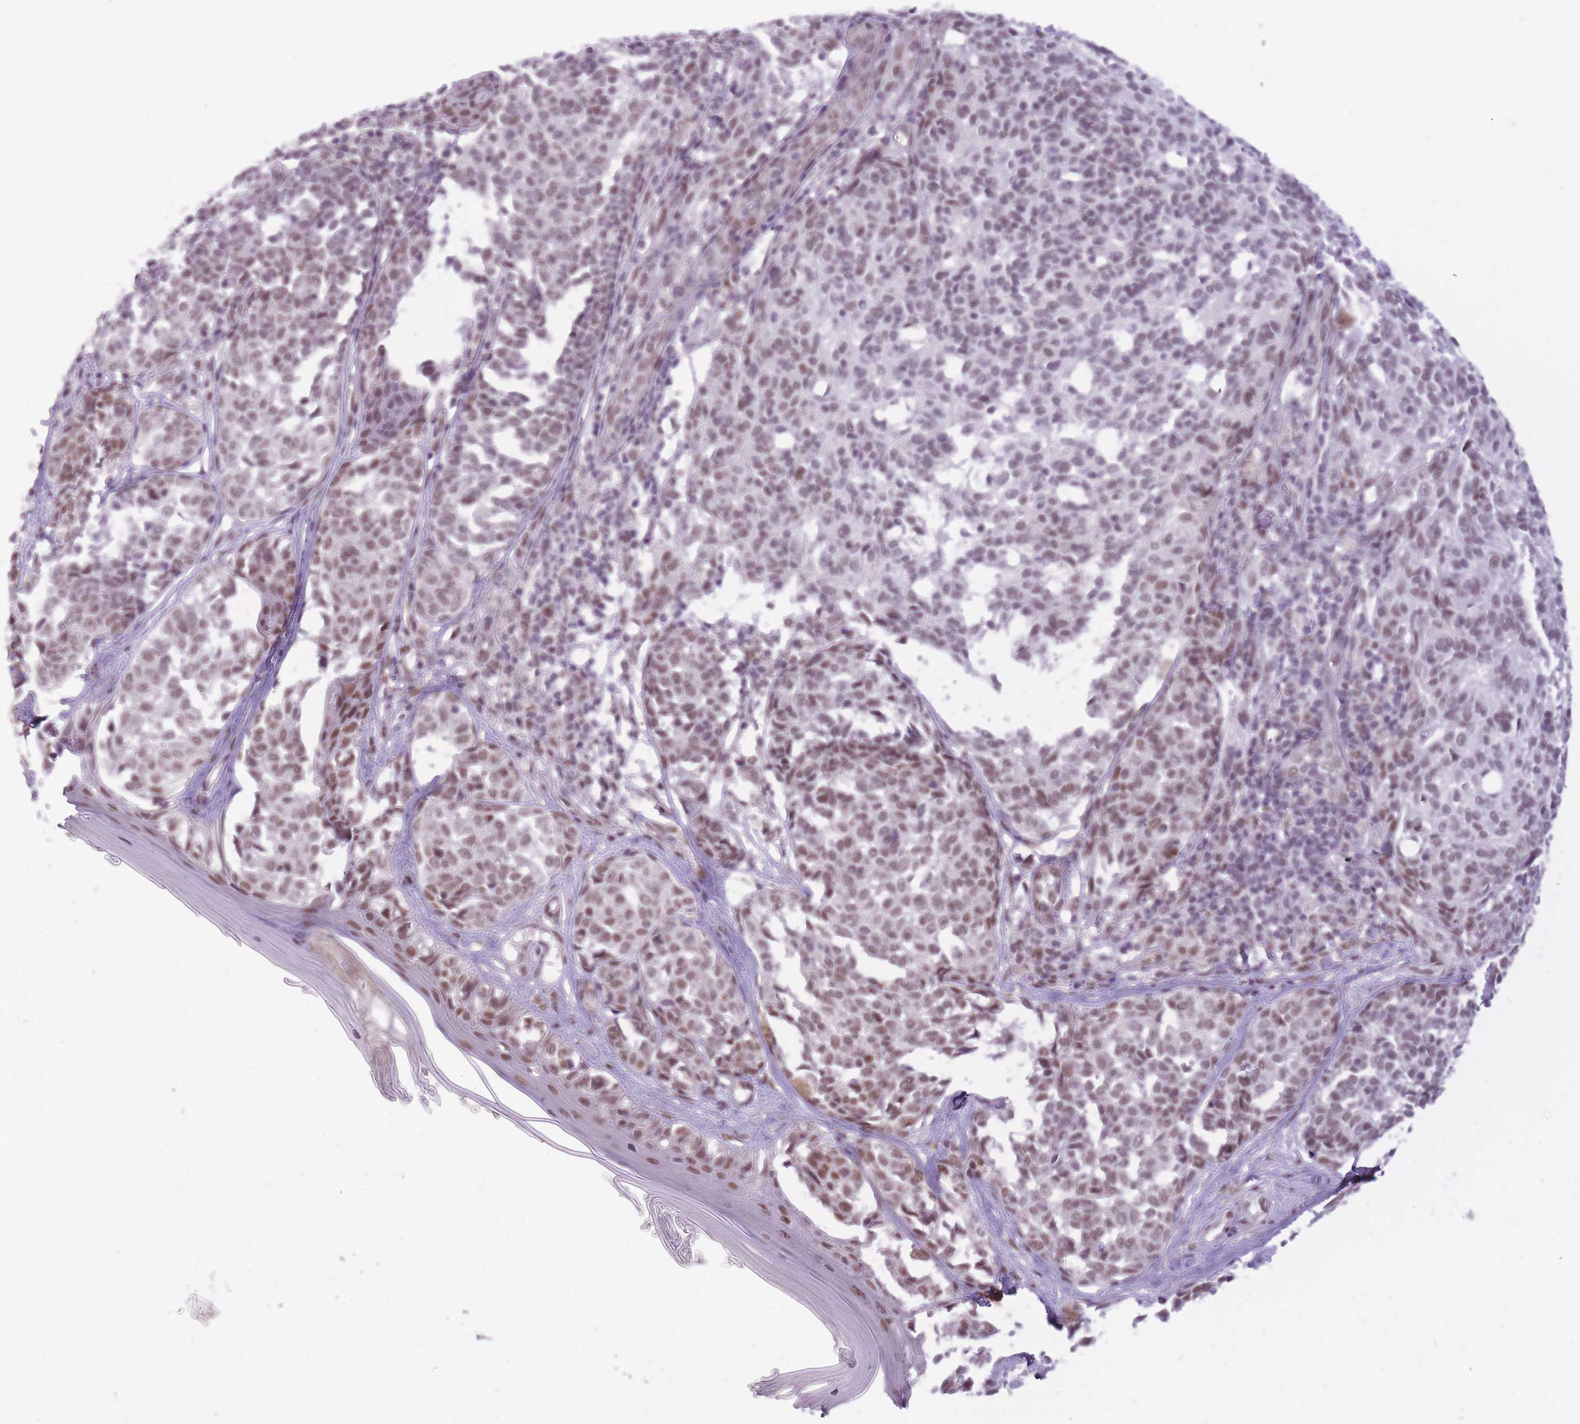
{"staining": {"intensity": "moderate", "quantity": ">75%", "location": "nuclear"}, "tissue": "melanoma", "cell_type": "Tumor cells", "image_type": "cancer", "snomed": [{"axis": "morphology", "description": "Malignant melanoma, NOS"}, {"axis": "topography", "description": "Skin of upper extremity"}], "caption": "Malignant melanoma stained with IHC exhibits moderate nuclear staining in approximately >75% of tumor cells.", "gene": "TIGD1", "patient": {"sex": "male", "age": 40}}